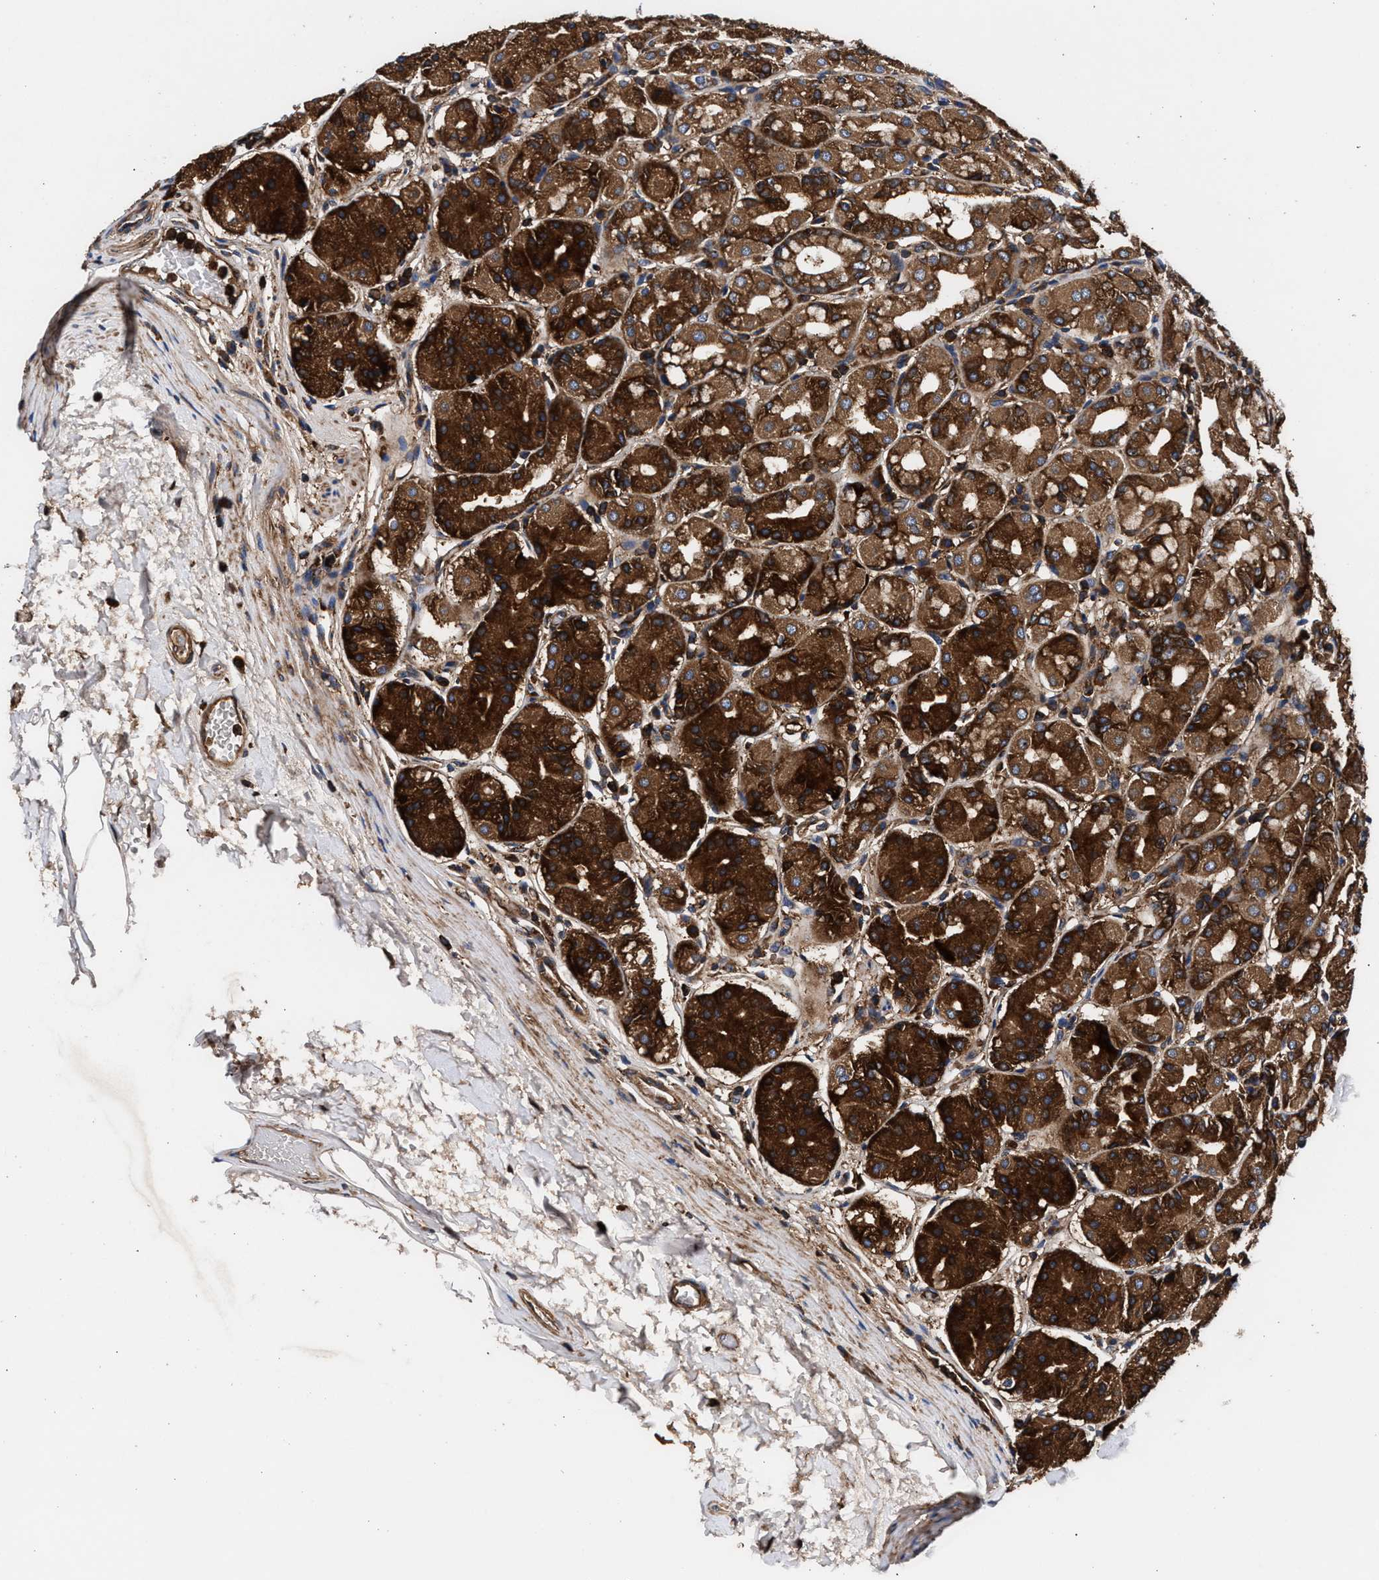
{"staining": {"intensity": "strong", "quantity": ">75%", "location": "cytoplasmic/membranous"}, "tissue": "stomach", "cell_type": "Glandular cells", "image_type": "normal", "snomed": [{"axis": "morphology", "description": "Normal tissue, NOS"}, {"axis": "topography", "description": "Stomach"}, {"axis": "topography", "description": "Stomach, lower"}], "caption": "An image of human stomach stained for a protein displays strong cytoplasmic/membranous brown staining in glandular cells.", "gene": "ENSG00000286112", "patient": {"sex": "female", "age": 56}}